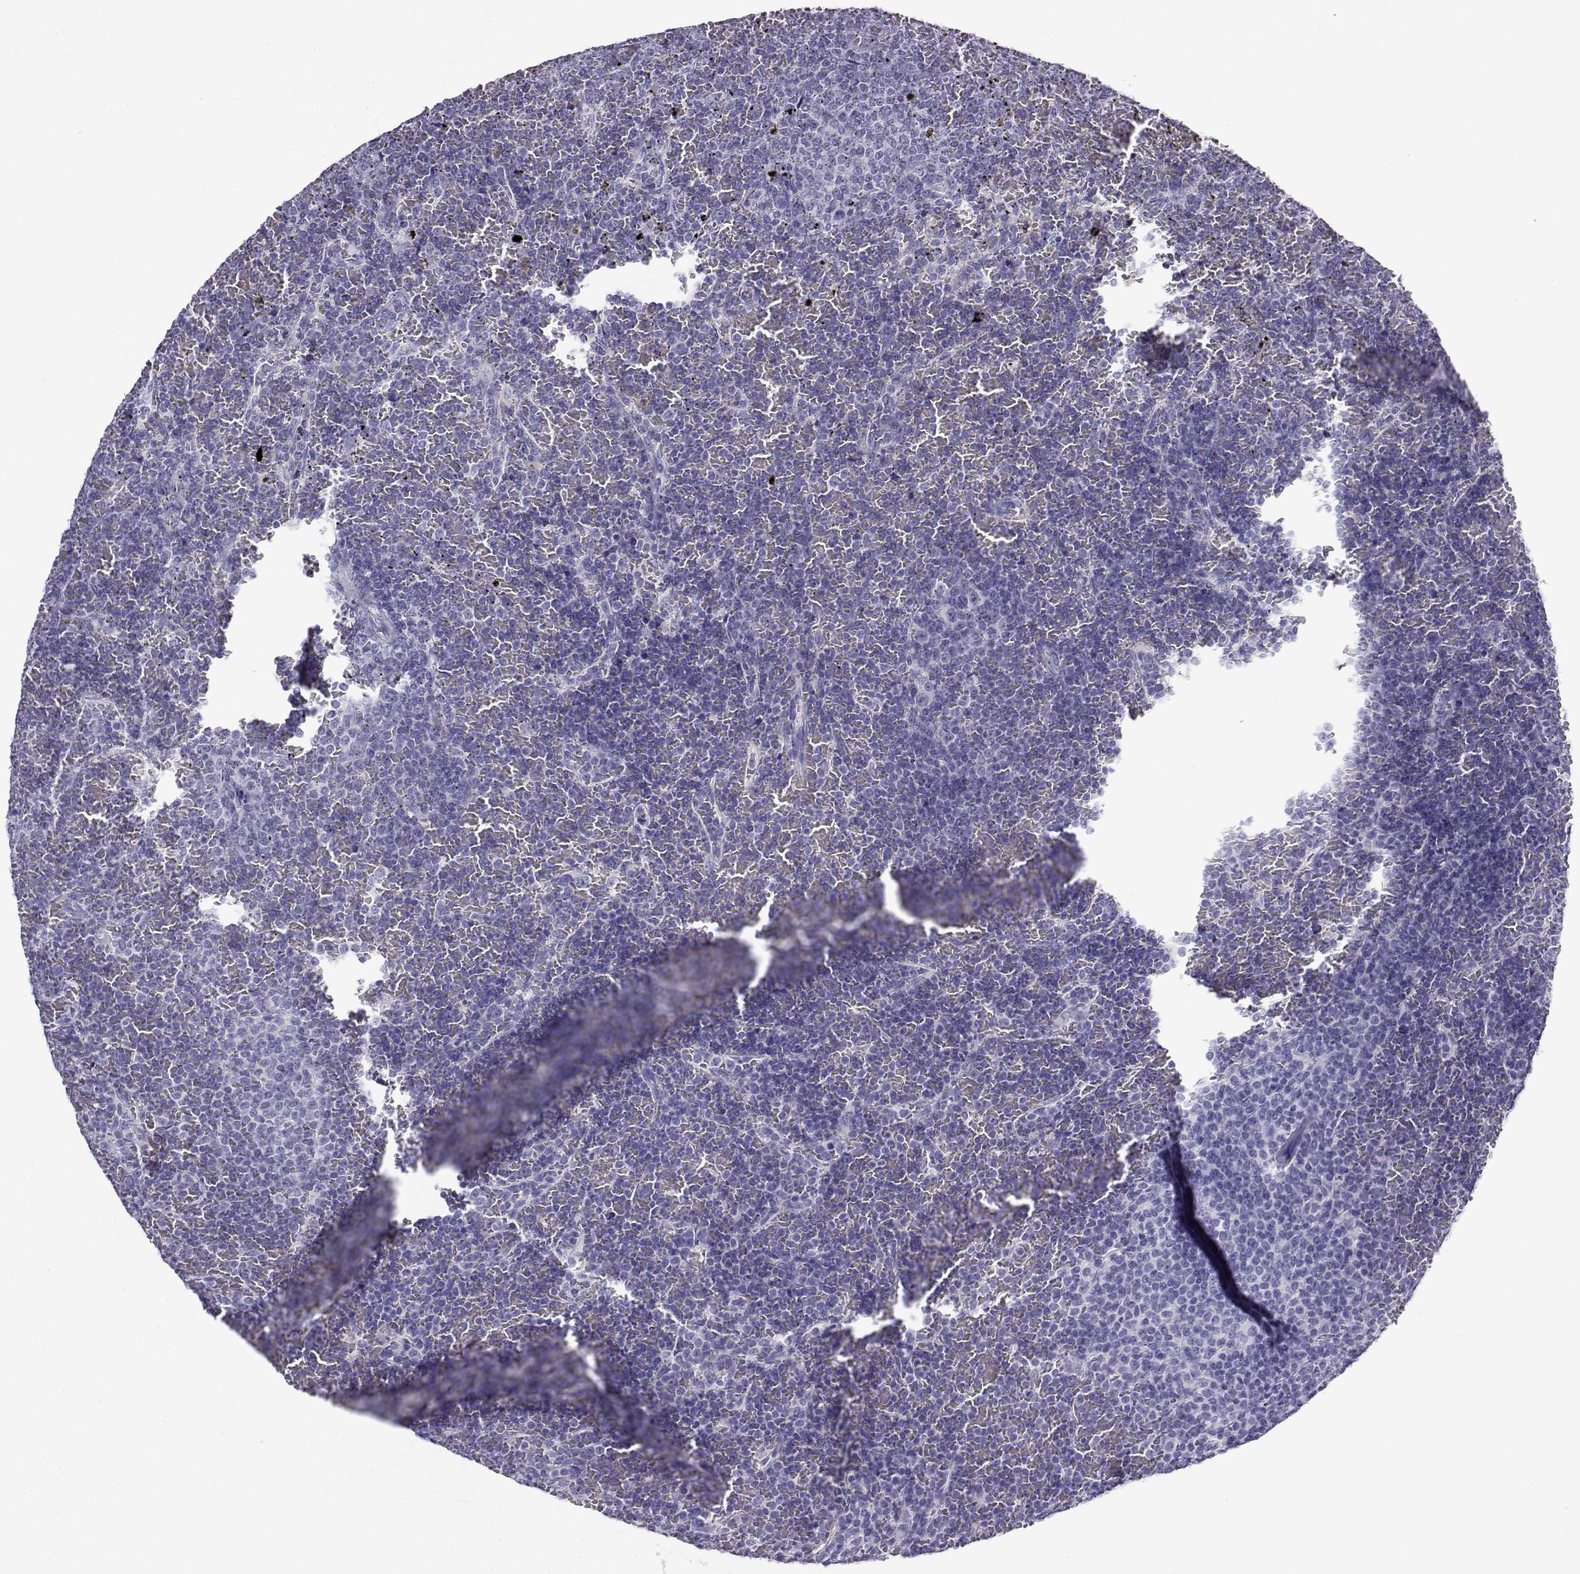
{"staining": {"intensity": "negative", "quantity": "none", "location": "none"}, "tissue": "lymphoma", "cell_type": "Tumor cells", "image_type": "cancer", "snomed": [{"axis": "morphology", "description": "Malignant lymphoma, non-Hodgkin's type, Low grade"}, {"axis": "topography", "description": "Spleen"}], "caption": "Immunohistochemical staining of malignant lymphoma, non-Hodgkin's type (low-grade) reveals no significant staining in tumor cells. (DAB (3,3'-diaminobenzidine) immunohistochemistry, high magnification).", "gene": "CABS1", "patient": {"sex": "female", "age": 77}}